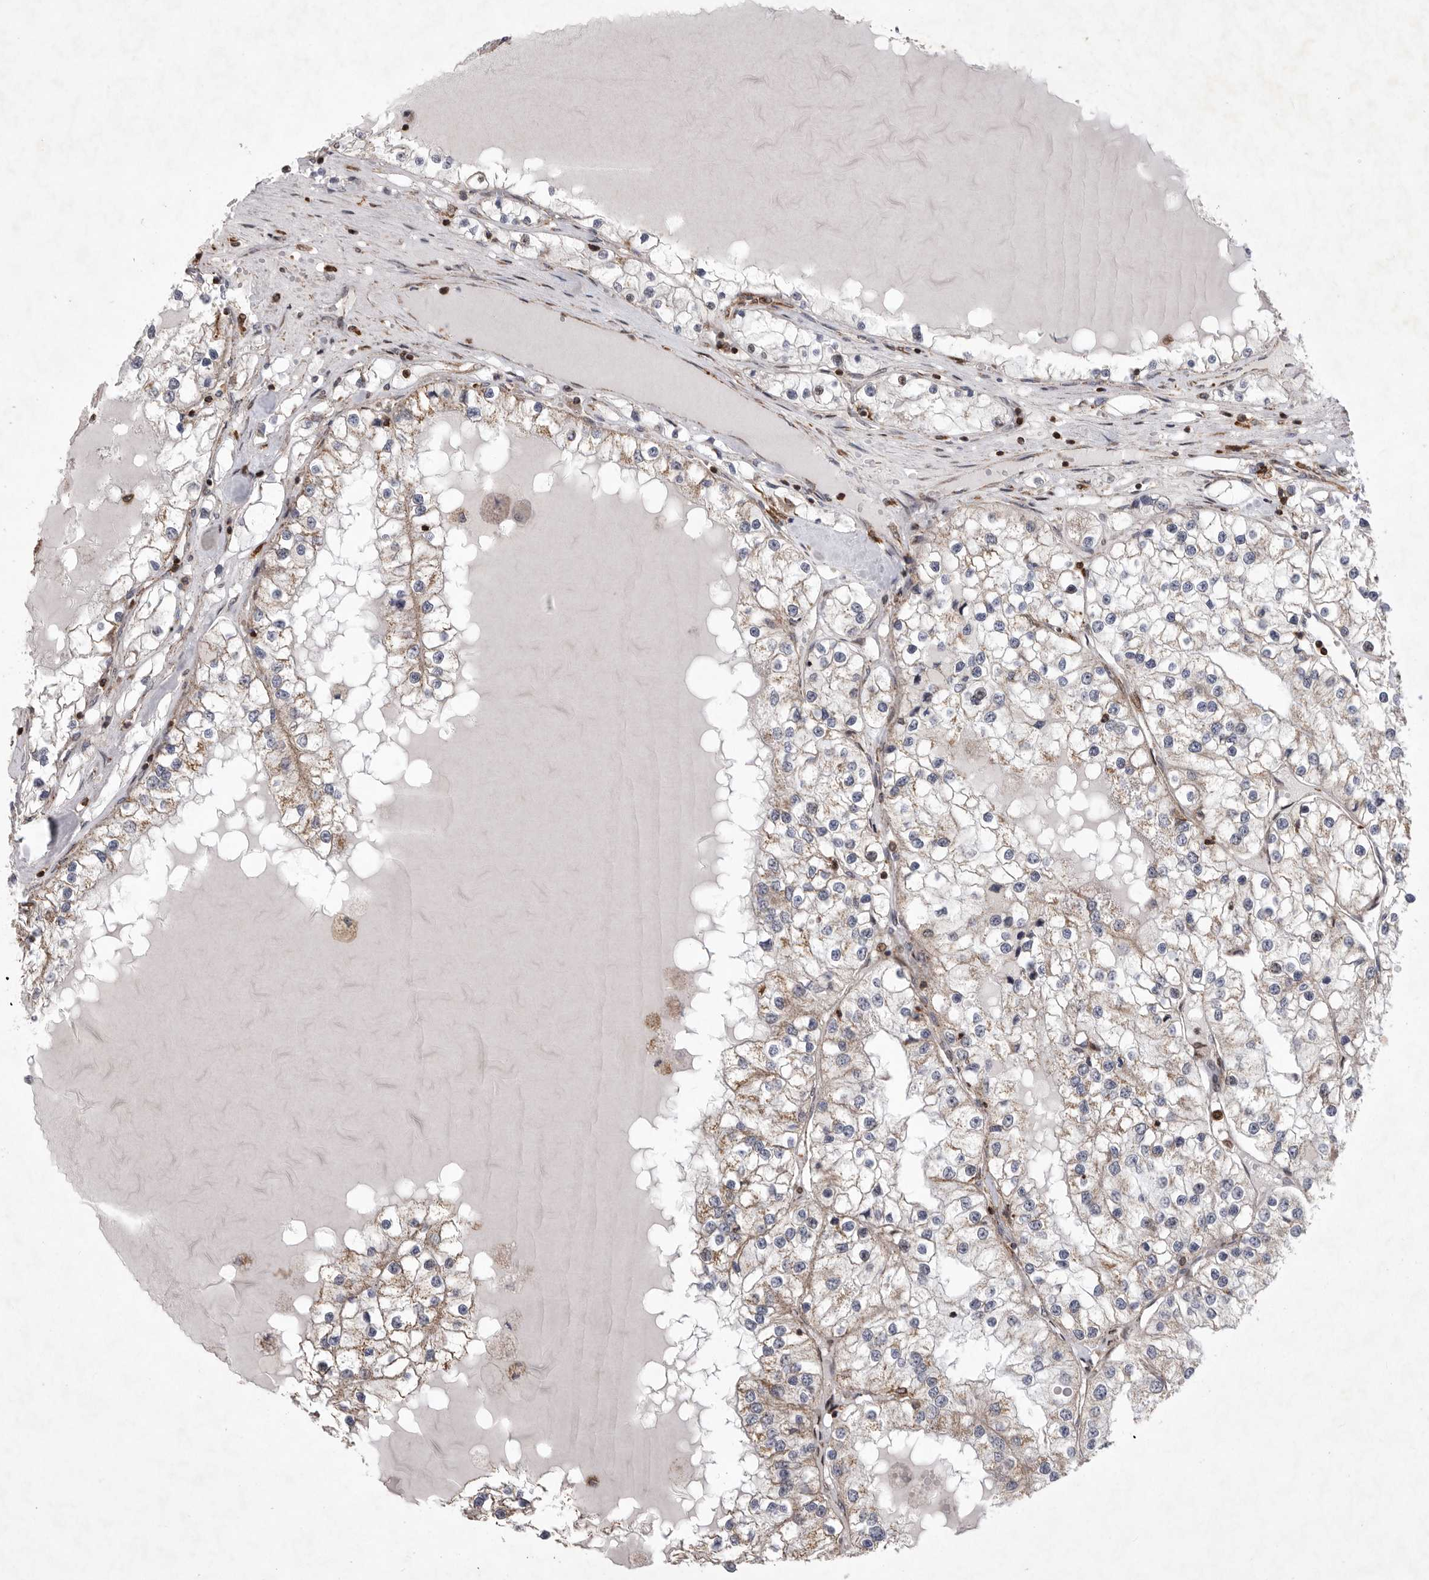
{"staining": {"intensity": "weak", "quantity": "25%-75%", "location": "cytoplasmic/membranous"}, "tissue": "renal cancer", "cell_type": "Tumor cells", "image_type": "cancer", "snomed": [{"axis": "morphology", "description": "Adenocarcinoma, NOS"}, {"axis": "topography", "description": "Kidney"}], "caption": "A brown stain highlights weak cytoplasmic/membranous staining of a protein in human renal adenocarcinoma tumor cells.", "gene": "MPZL1", "patient": {"sex": "male", "age": 68}}